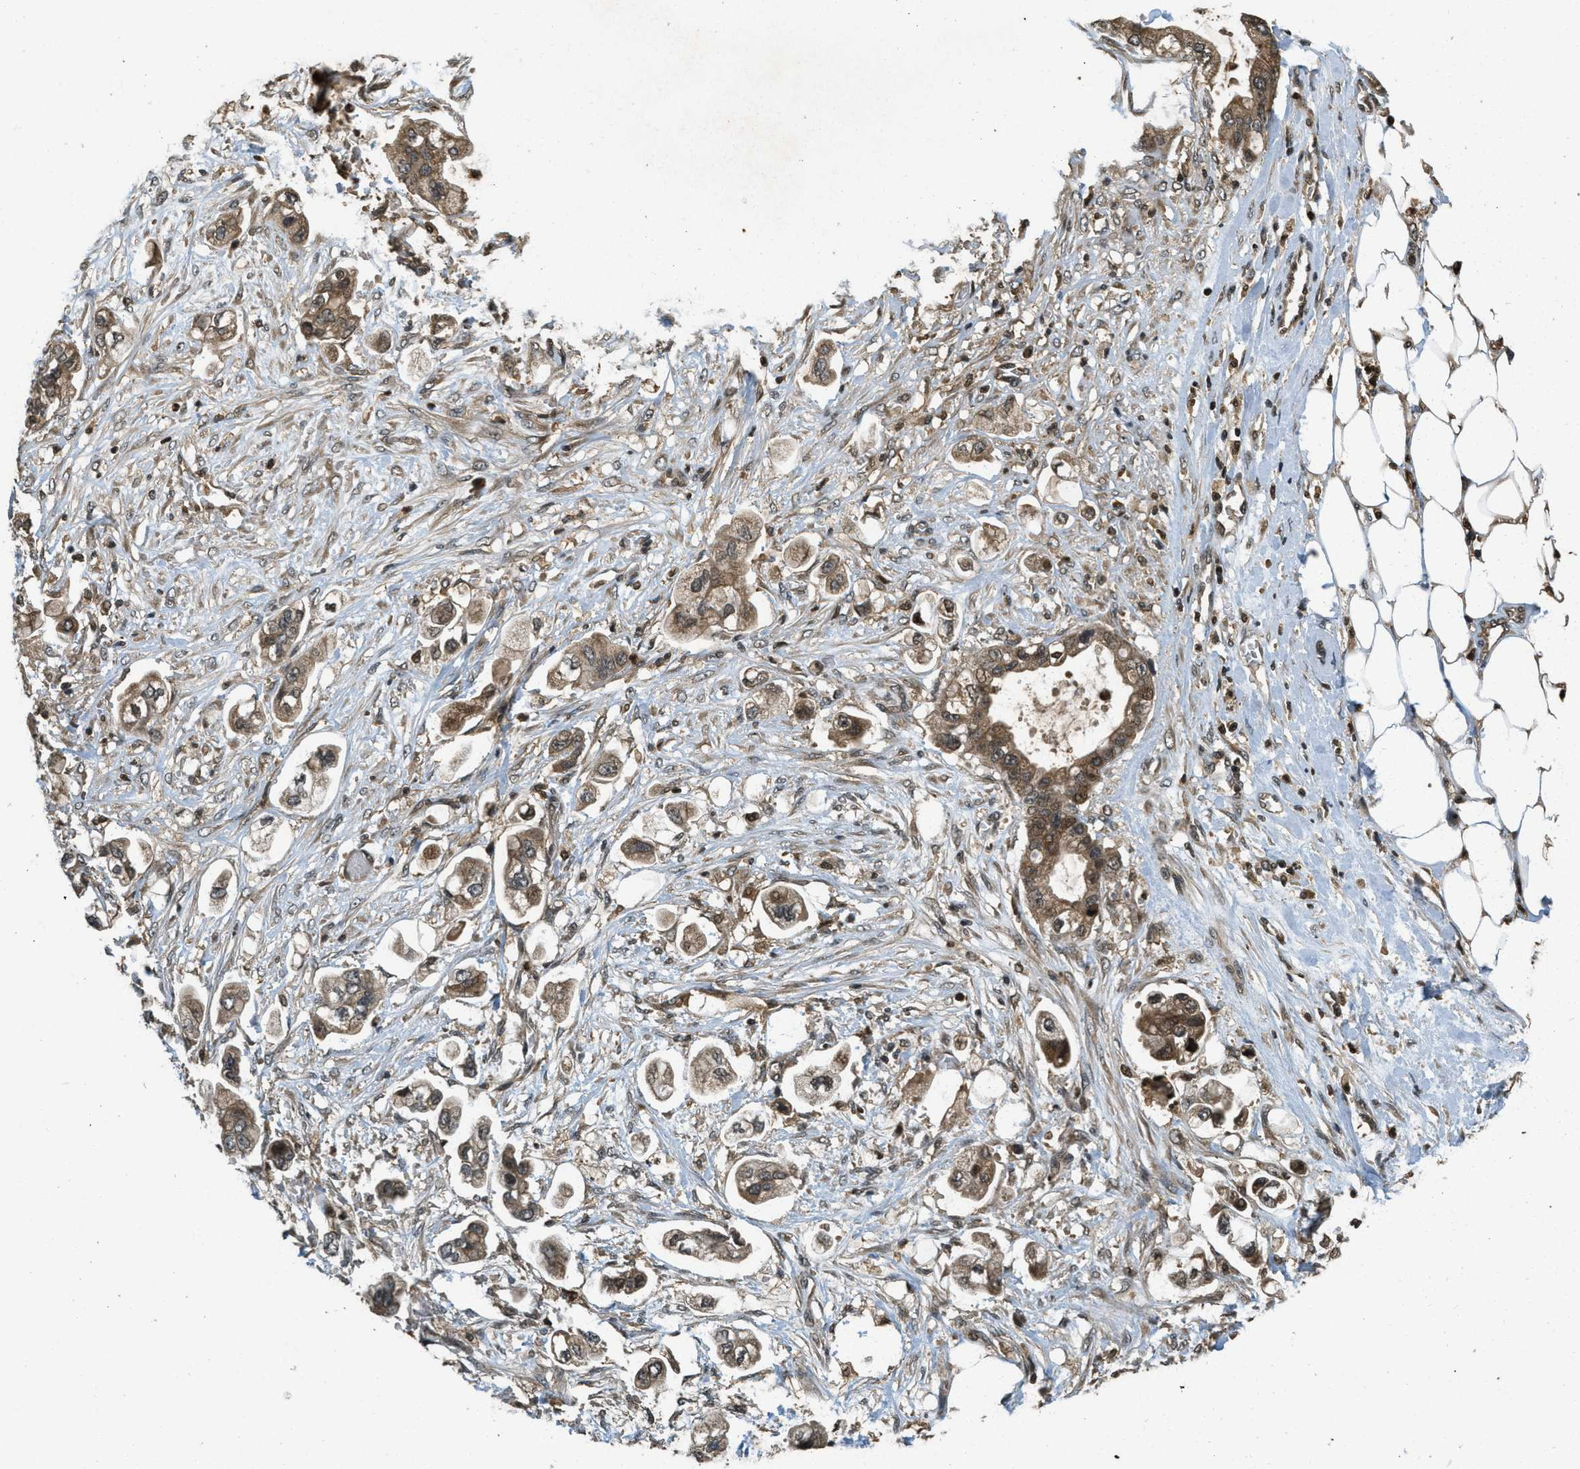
{"staining": {"intensity": "moderate", "quantity": ">75%", "location": "cytoplasmic/membranous"}, "tissue": "stomach cancer", "cell_type": "Tumor cells", "image_type": "cancer", "snomed": [{"axis": "morphology", "description": "Adenocarcinoma, NOS"}, {"axis": "topography", "description": "Stomach"}], "caption": "Protein staining by immunohistochemistry (IHC) shows moderate cytoplasmic/membranous staining in approximately >75% of tumor cells in stomach cancer (adenocarcinoma). (brown staining indicates protein expression, while blue staining denotes nuclei).", "gene": "ATG7", "patient": {"sex": "male", "age": 62}}